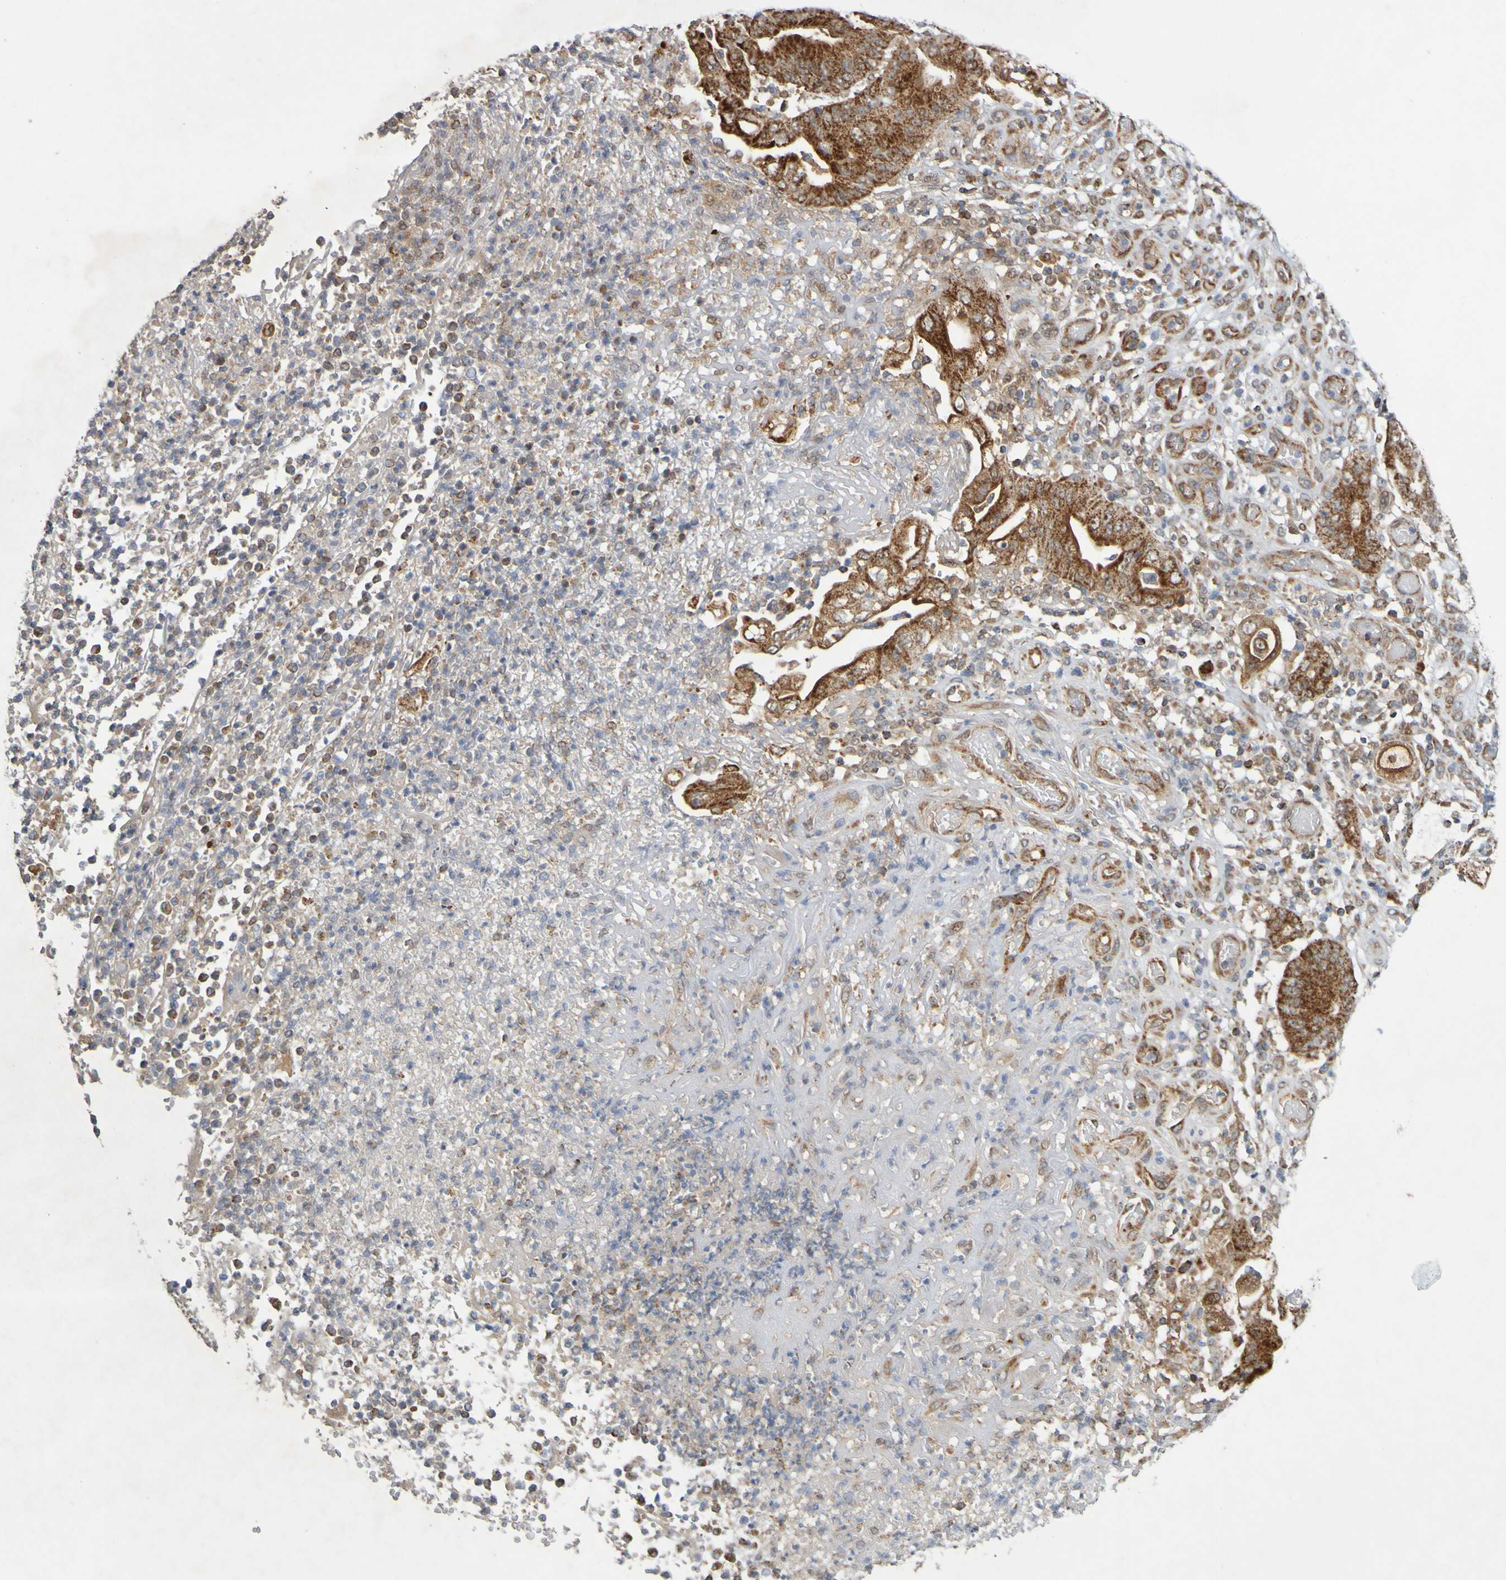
{"staining": {"intensity": "strong", "quantity": ">75%", "location": "cytoplasmic/membranous"}, "tissue": "stomach cancer", "cell_type": "Tumor cells", "image_type": "cancer", "snomed": [{"axis": "morphology", "description": "Adenocarcinoma, NOS"}, {"axis": "topography", "description": "Stomach"}], "caption": "There is high levels of strong cytoplasmic/membranous expression in tumor cells of stomach adenocarcinoma, as demonstrated by immunohistochemical staining (brown color).", "gene": "TMBIM1", "patient": {"sex": "female", "age": 73}}